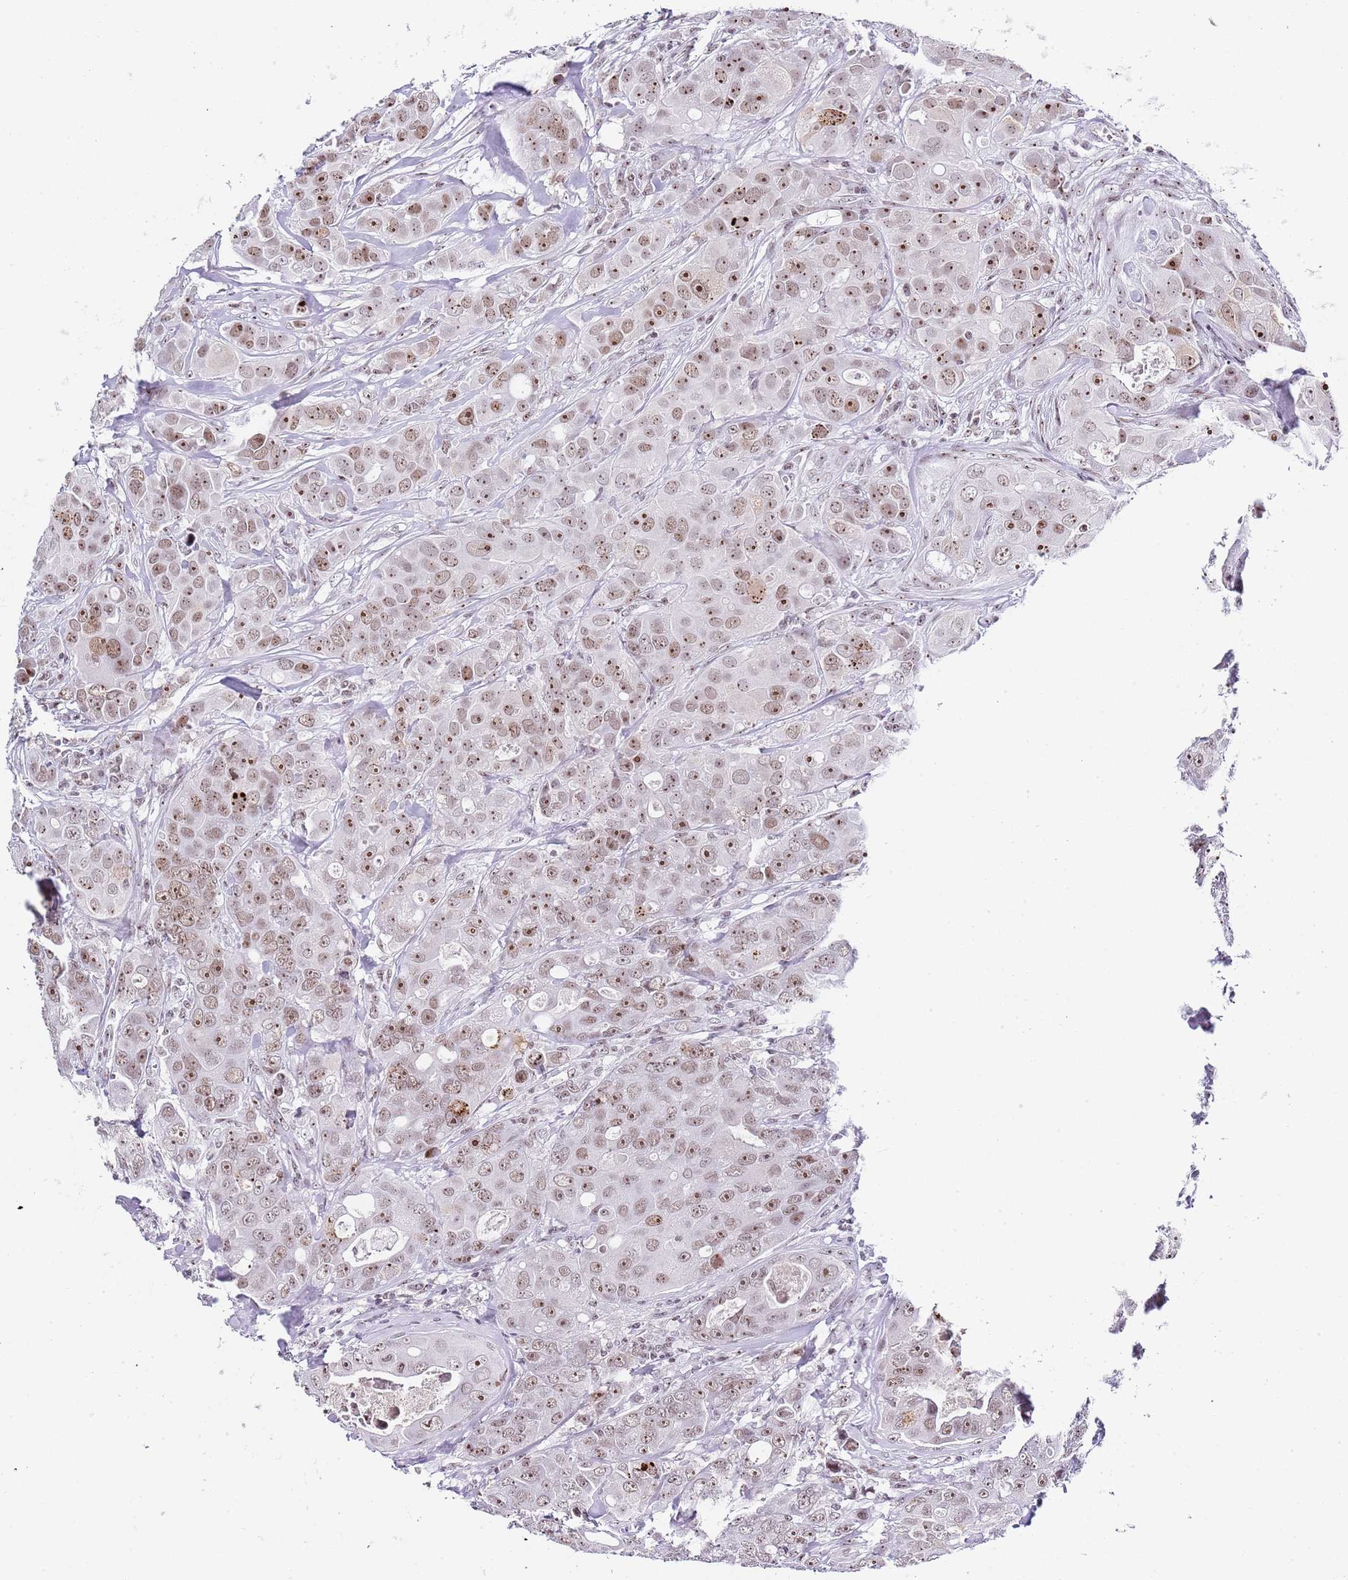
{"staining": {"intensity": "moderate", "quantity": ">75%", "location": "nuclear"}, "tissue": "breast cancer", "cell_type": "Tumor cells", "image_type": "cancer", "snomed": [{"axis": "morphology", "description": "Duct carcinoma"}, {"axis": "topography", "description": "Breast"}], "caption": "Protein analysis of breast intraductal carcinoma tissue shows moderate nuclear positivity in approximately >75% of tumor cells.", "gene": "NOP56", "patient": {"sex": "female", "age": 43}}